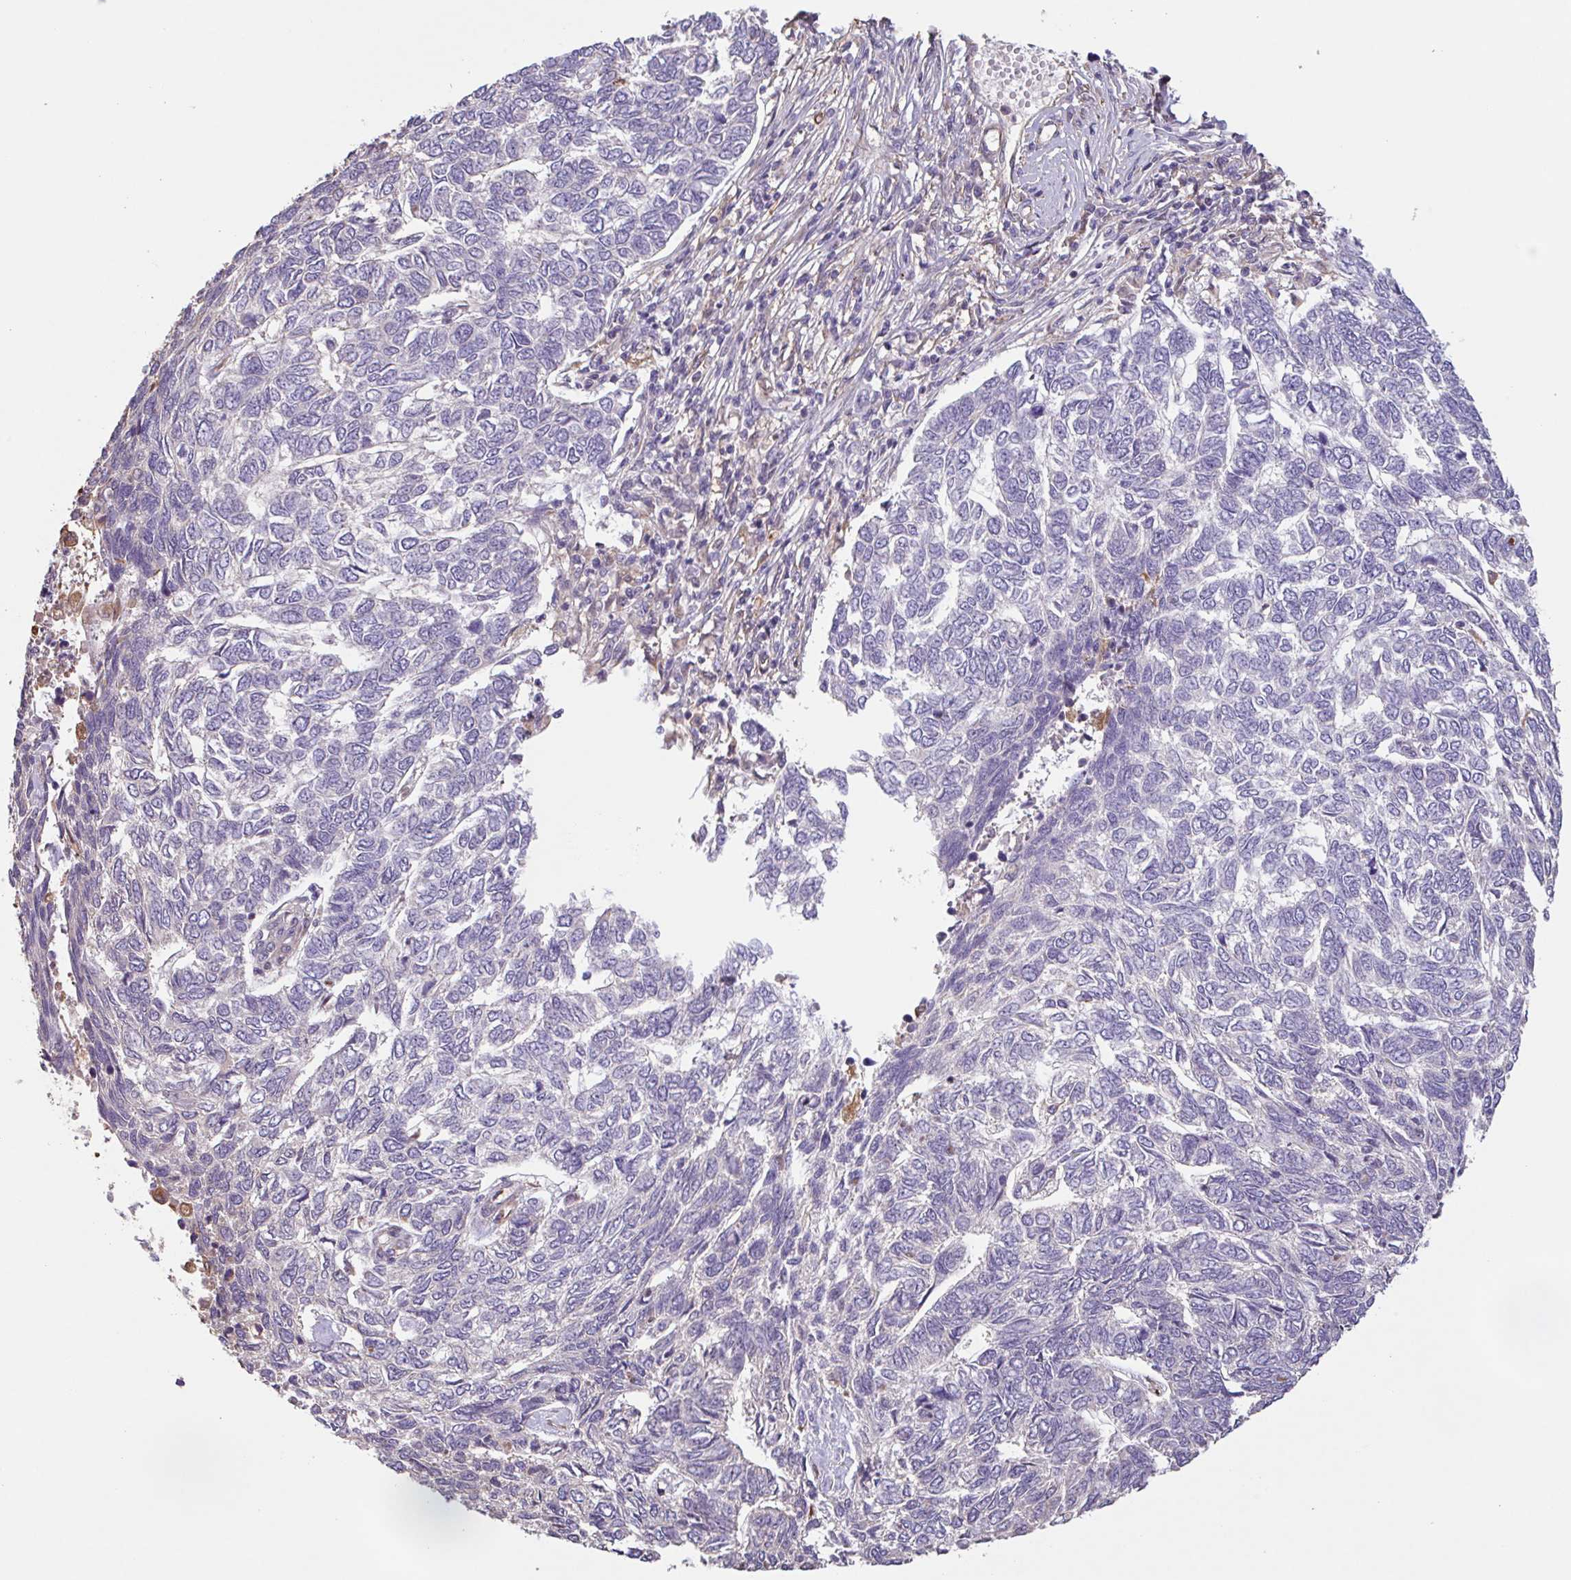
{"staining": {"intensity": "negative", "quantity": "none", "location": "none"}, "tissue": "skin cancer", "cell_type": "Tumor cells", "image_type": "cancer", "snomed": [{"axis": "morphology", "description": "Basal cell carcinoma"}, {"axis": "topography", "description": "Skin"}], "caption": "This is an IHC photomicrograph of skin cancer (basal cell carcinoma). There is no staining in tumor cells.", "gene": "ZNF790", "patient": {"sex": "female", "age": 65}}